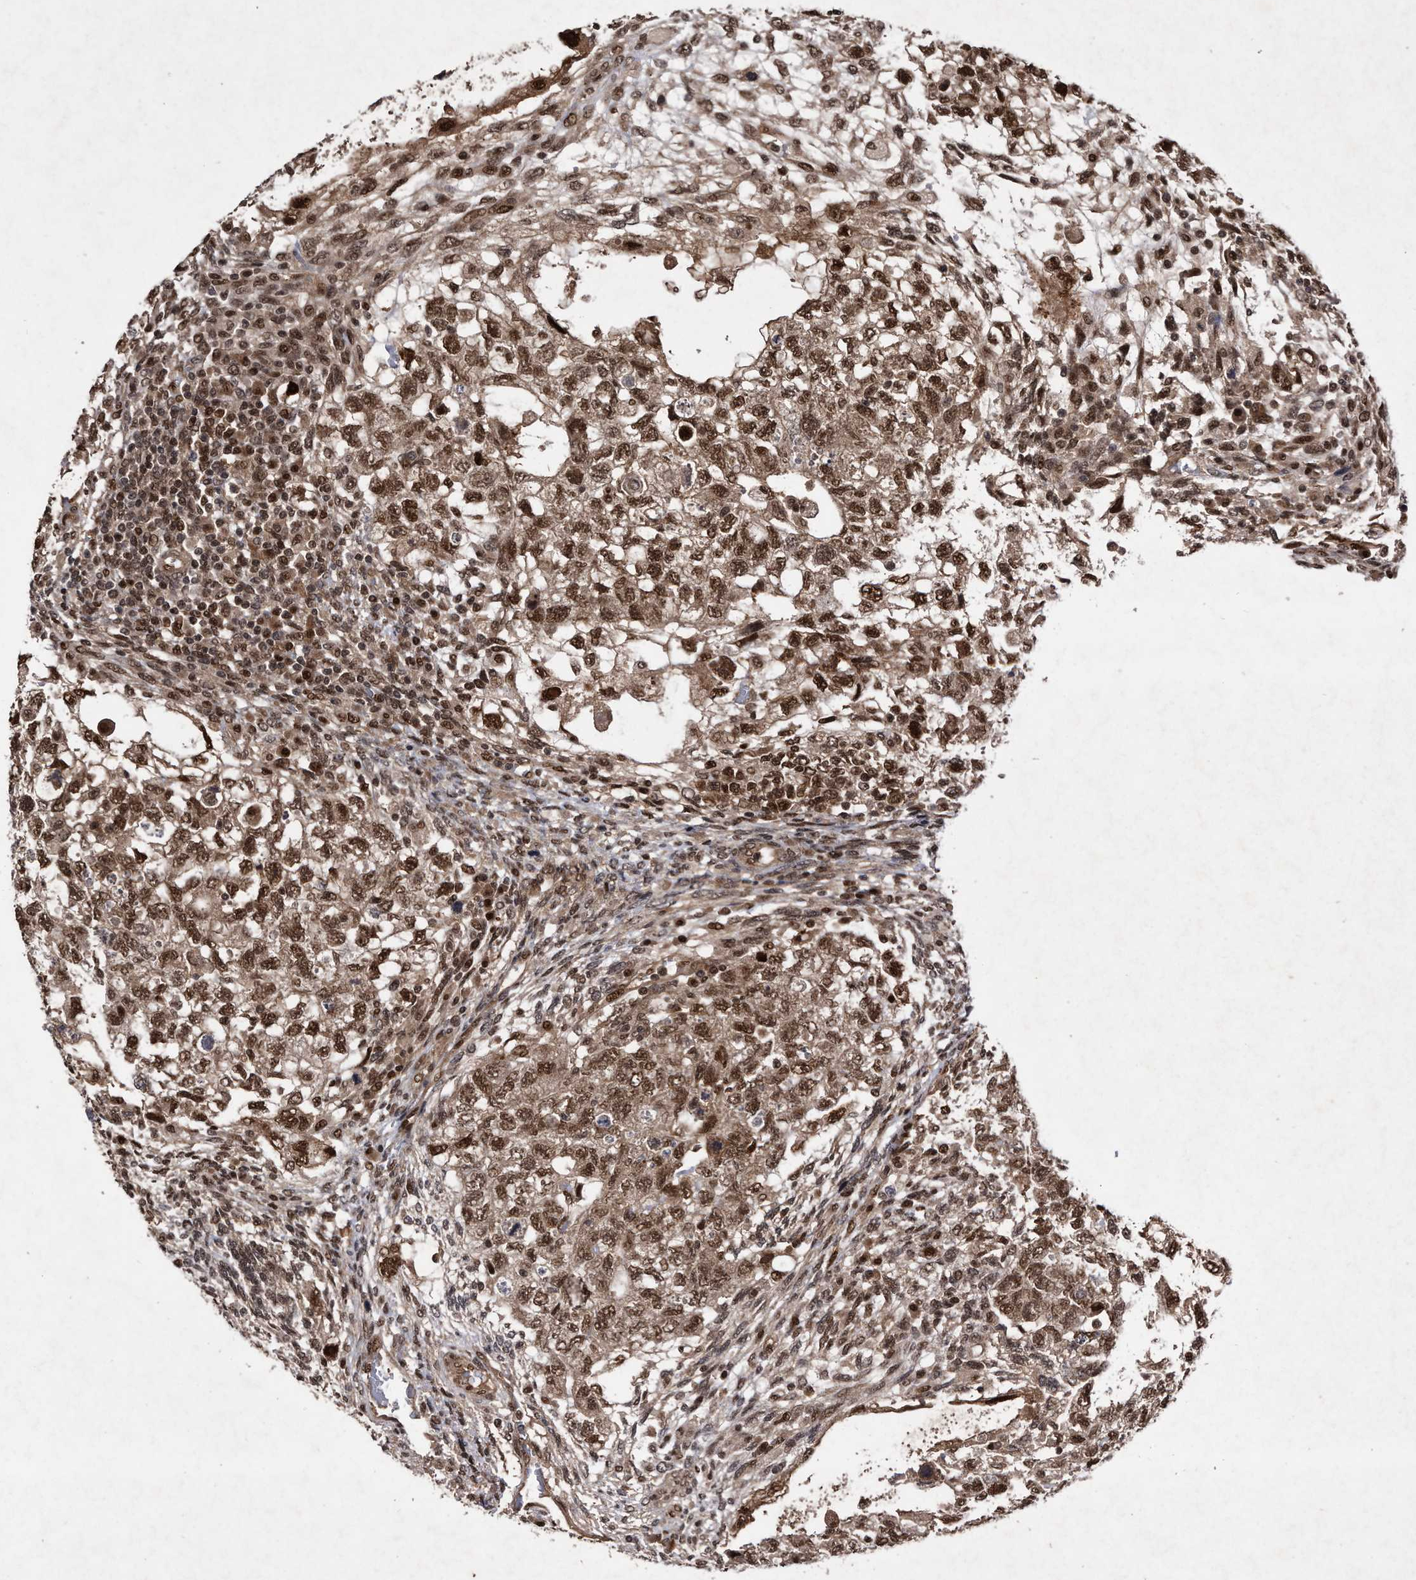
{"staining": {"intensity": "moderate", "quantity": ">75%", "location": "nuclear"}, "tissue": "testis cancer", "cell_type": "Tumor cells", "image_type": "cancer", "snomed": [{"axis": "morphology", "description": "Normal tissue, NOS"}, {"axis": "morphology", "description": "Carcinoma, Embryonal, NOS"}, {"axis": "topography", "description": "Testis"}], "caption": "This micrograph displays immunohistochemistry staining of testis cancer (embryonal carcinoma), with medium moderate nuclear positivity in about >75% of tumor cells.", "gene": "RAD23B", "patient": {"sex": "male", "age": 36}}